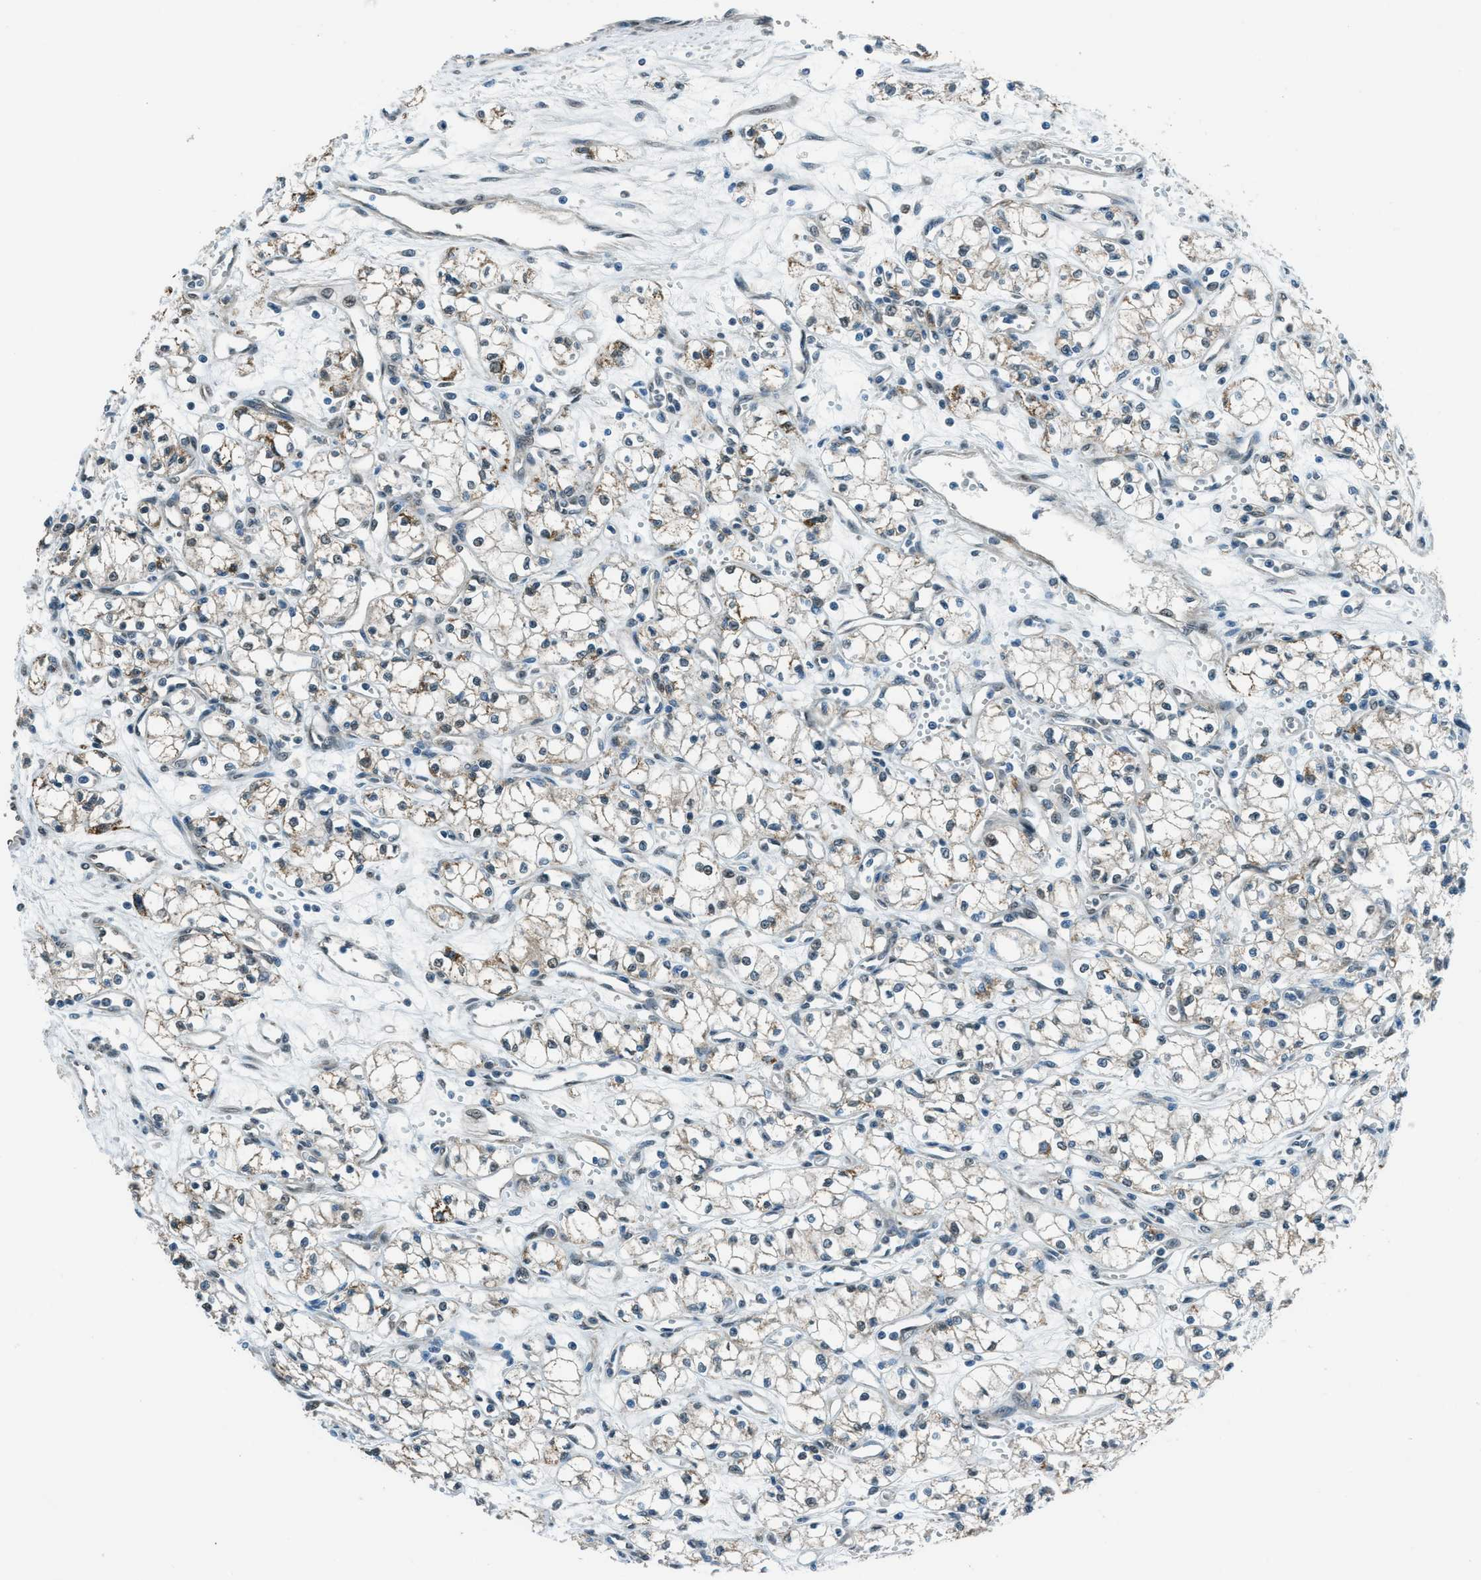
{"staining": {"intensity": "negative", "quantity": "none", "location": "none"}, "tissue": "renal cancer", "cell_type": "Tumor cells", "image_type": "cancer", "snomed": [{"axis": "morphology", "description": "Normal tissue, NOS"}, {"axis": "morphology", "description": "Adenocarcinoma, NOS"}, {"axis": "topography", "description": "Kidney"}], "caption": "Immunohistochemistry photomicrograph of neoplastic tissue: human adenocarcinoma (renal) stained with DAB (3,3'-diaminobenzidine) displays no significant protein positivity in tumor cells. The staining is performed using DAB (3,3'-diaminobenzidine) brown chromogen with nuclei counter-stained in using hematoxylin.", "gene": "NPEPL1", "patient": {"sex": "male", "age": 59}}